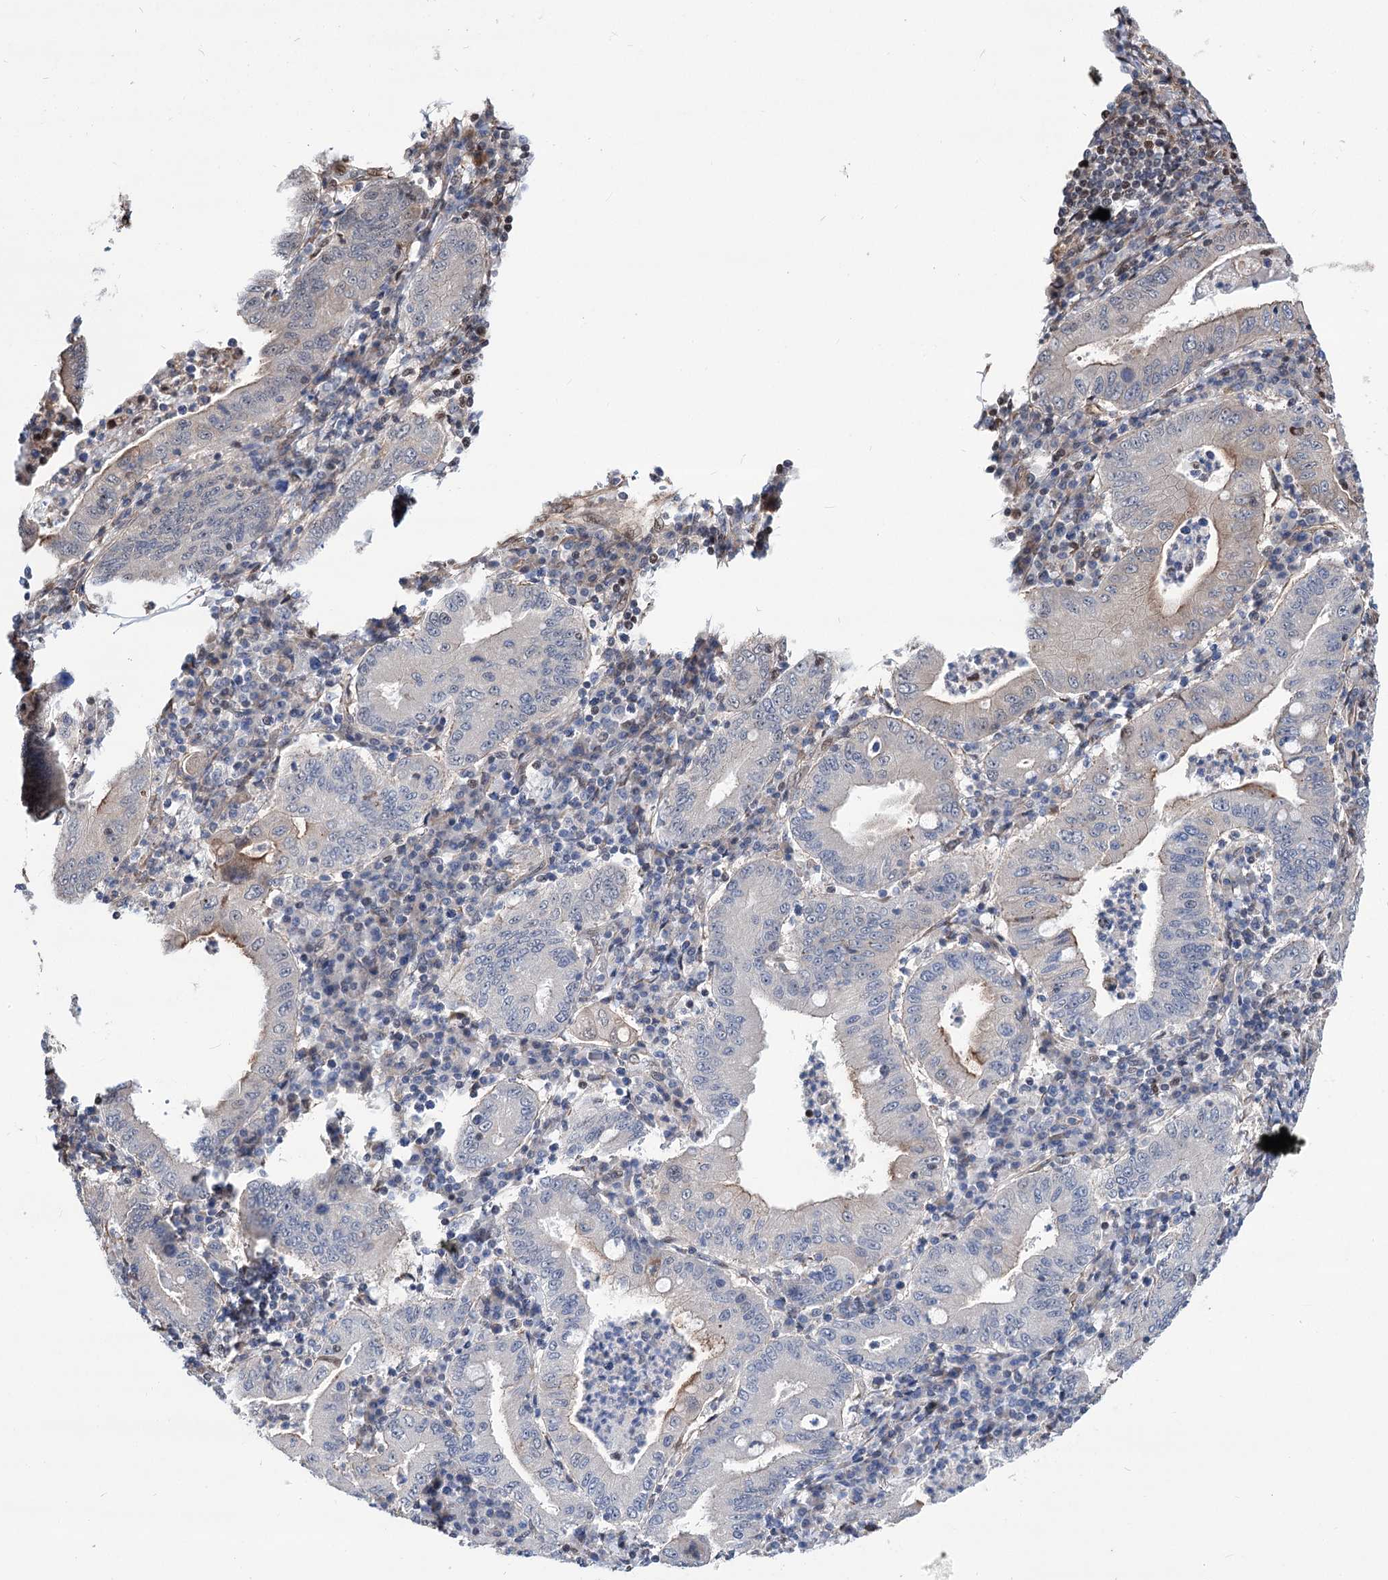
{"staining": {"intensity": "negative", "quantity": "none", "location": "none"}, "tissue": "stomach cancer", "cell_type": "Tumor cells", "image_type": "cancer", "snomed": [{"axis": "morphology", "description": "Normal tissue, NOS"}, {"axis": "morphology", "description": "Adenocarcinoma, NOS"}, {"axis": "topography", "description": "Esophagus"}, {"axis": "topography", "description": "Stomach, upper"}, {"axis": "topography", "description": "Peripheral nerve tissue"}], "caption": "A histopathology image of stomach adenocarcinoma stained for a protein displays no brown staining in tumor cells. (DAB IHC visualized using brightfield microscopy, high magnification).", "gene": "CHMP7", "patient": {"sex": "male", "age": 62}}